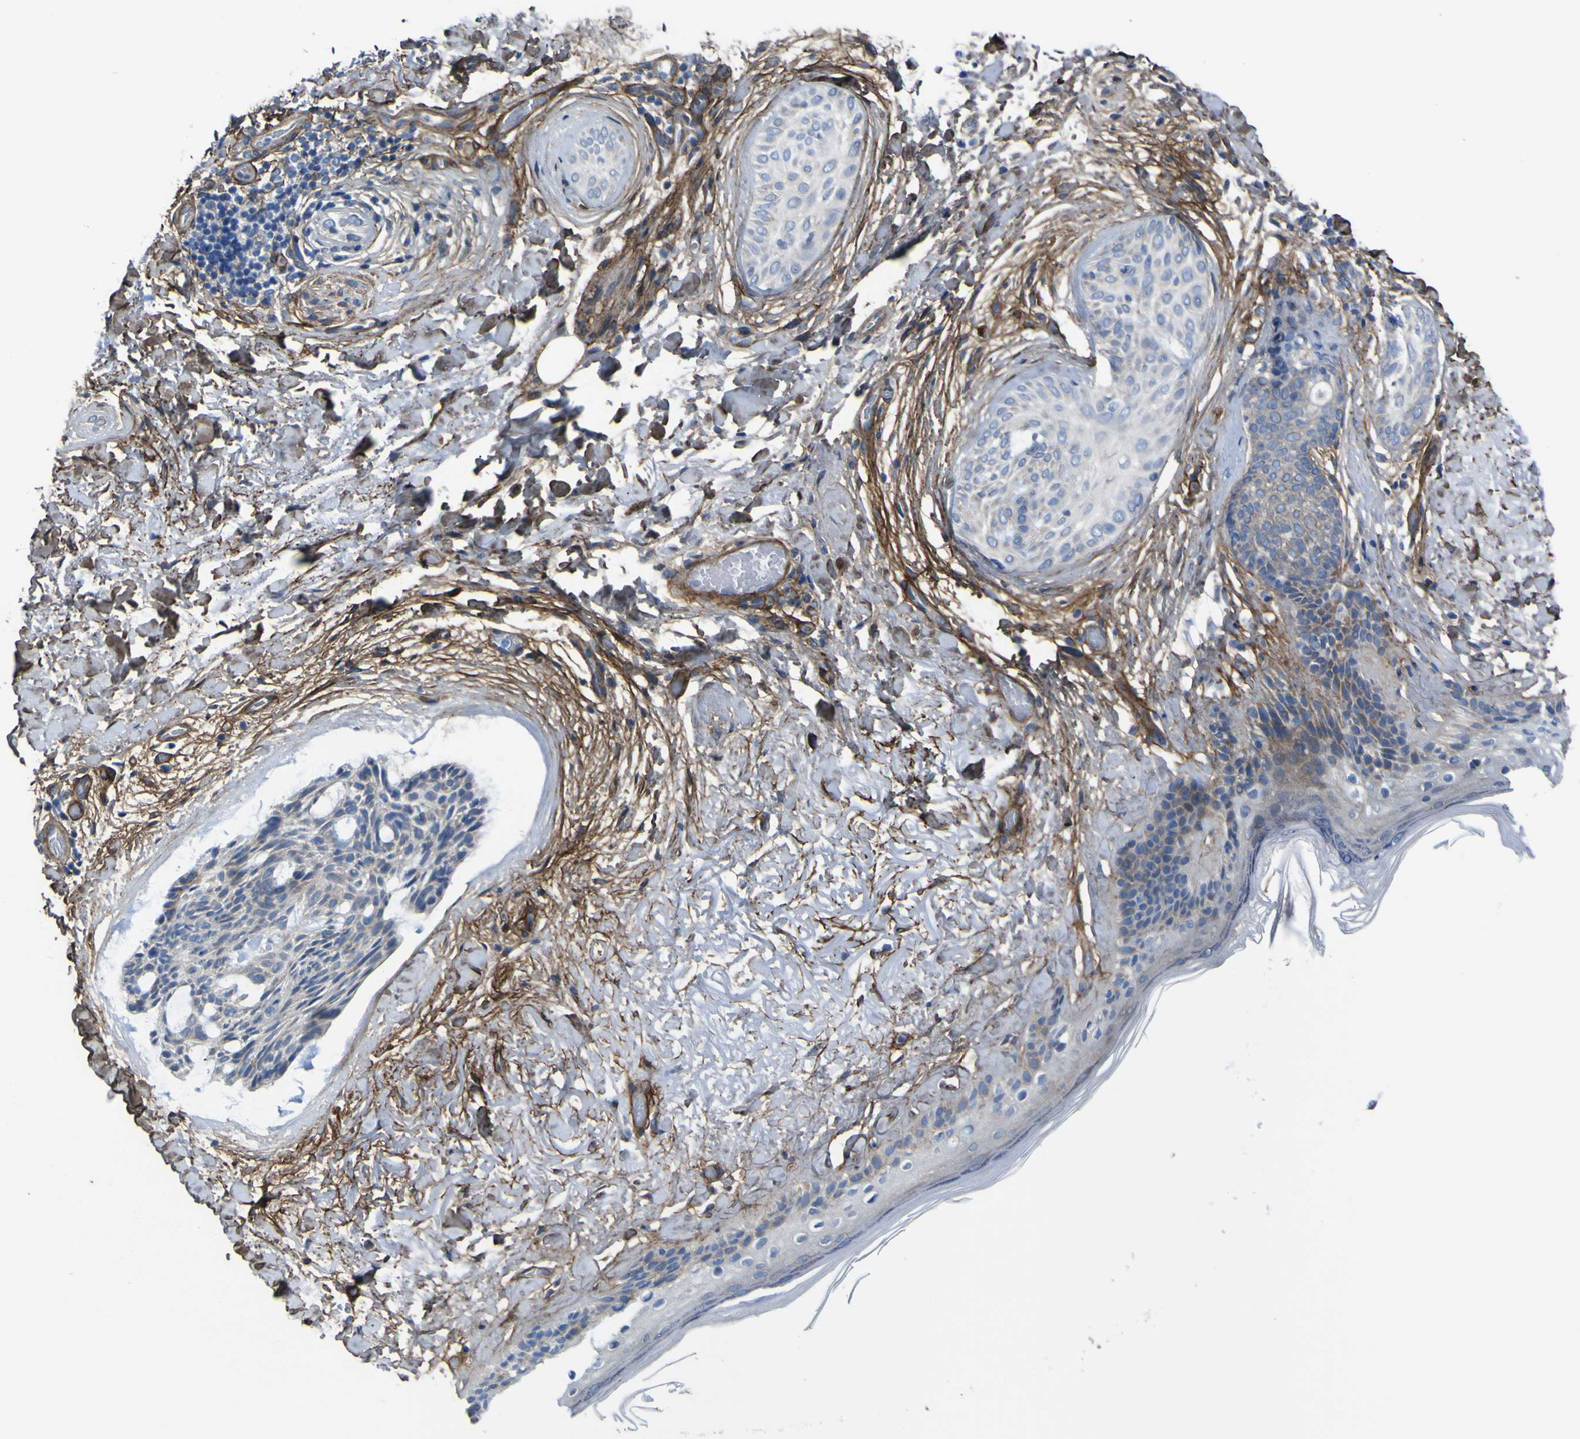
{"staining": {"intensity": "weak", "quantity": "25%-75%", "location": "cytoplasmic/membranous"}, "tissue": "skin cancer", "cell_type": "Tumor cells", "image_type": "cancer", "snomed": [{"axis": "morphology", "description": "Normal tissue, NOS"}, {"axis": "morphology", "description": "Basal cell carcinoma"}, {"axis": "topography", "description": "Skin"}], "caption": "Immunohistochemical staining of human skin basal cell carcinoma shows low levels of weak cytoplasmic/membranous protein expression in about 25%-75% of tumor cells.", "gene": "LRRN1", "patient": {"sex": "female", "age": 71}}